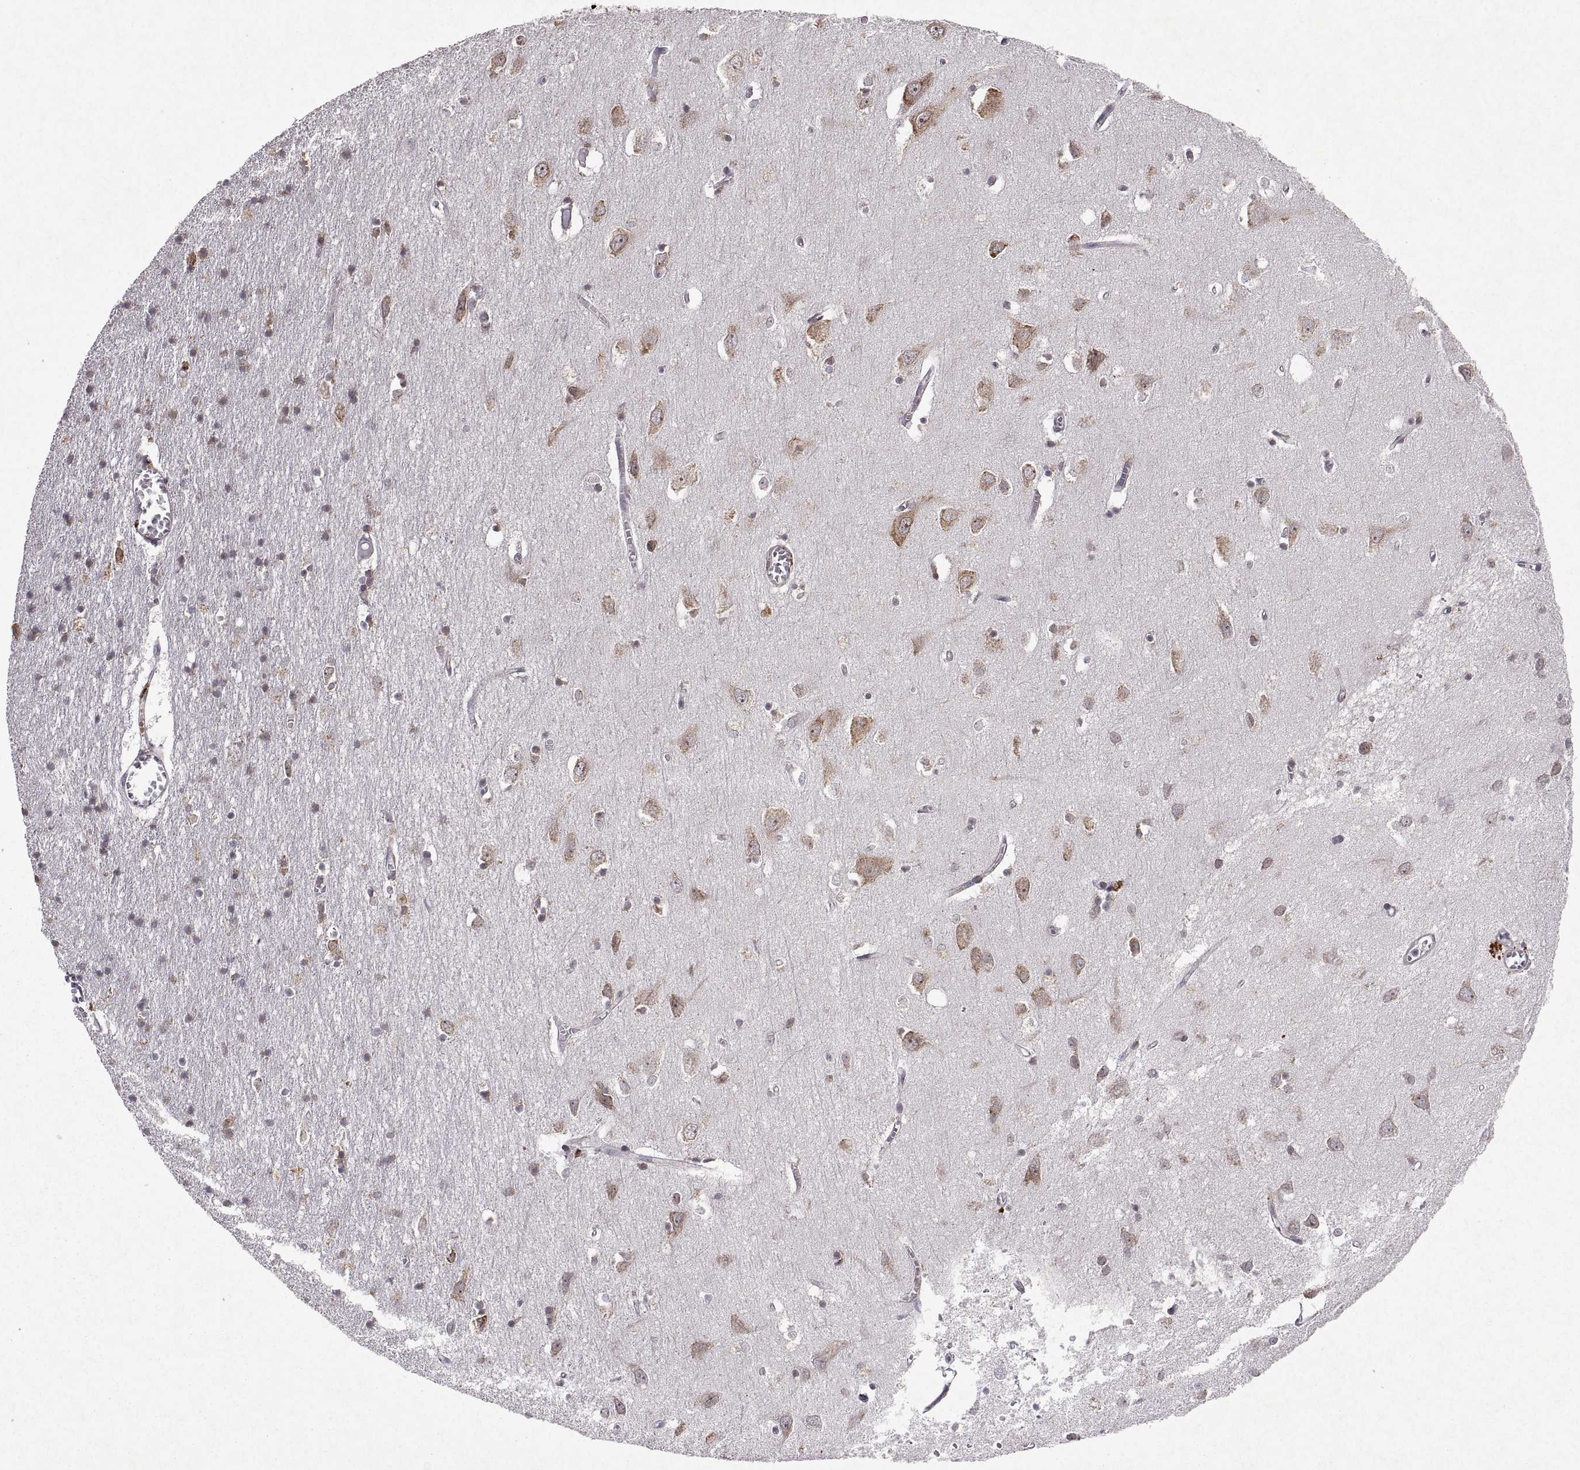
{"staining": {"intensity": "negative", "quantity": "none", "location": "none"}, "tissue": "cerebral cortex", "cell_type": "Endothelial cells", "image_type": "normal", "snomed": [{"axis": "morphology", "description": "Normal tissue, NOS"}, {"axis": "topography", "description": "Cerebral cortex"}], "caption": "Endothelial cells are negative for brown protein staining in benign cerebral cortex. Brightfield microscopy of immunohistochemistry (IHC) stained with DAB (3,3'-diaminobenzidine) (brown) and hematoxylin (blue), captured at high magnification.", "gene": "MANBAL", "patient": {"sex": "male", "age": 70}}